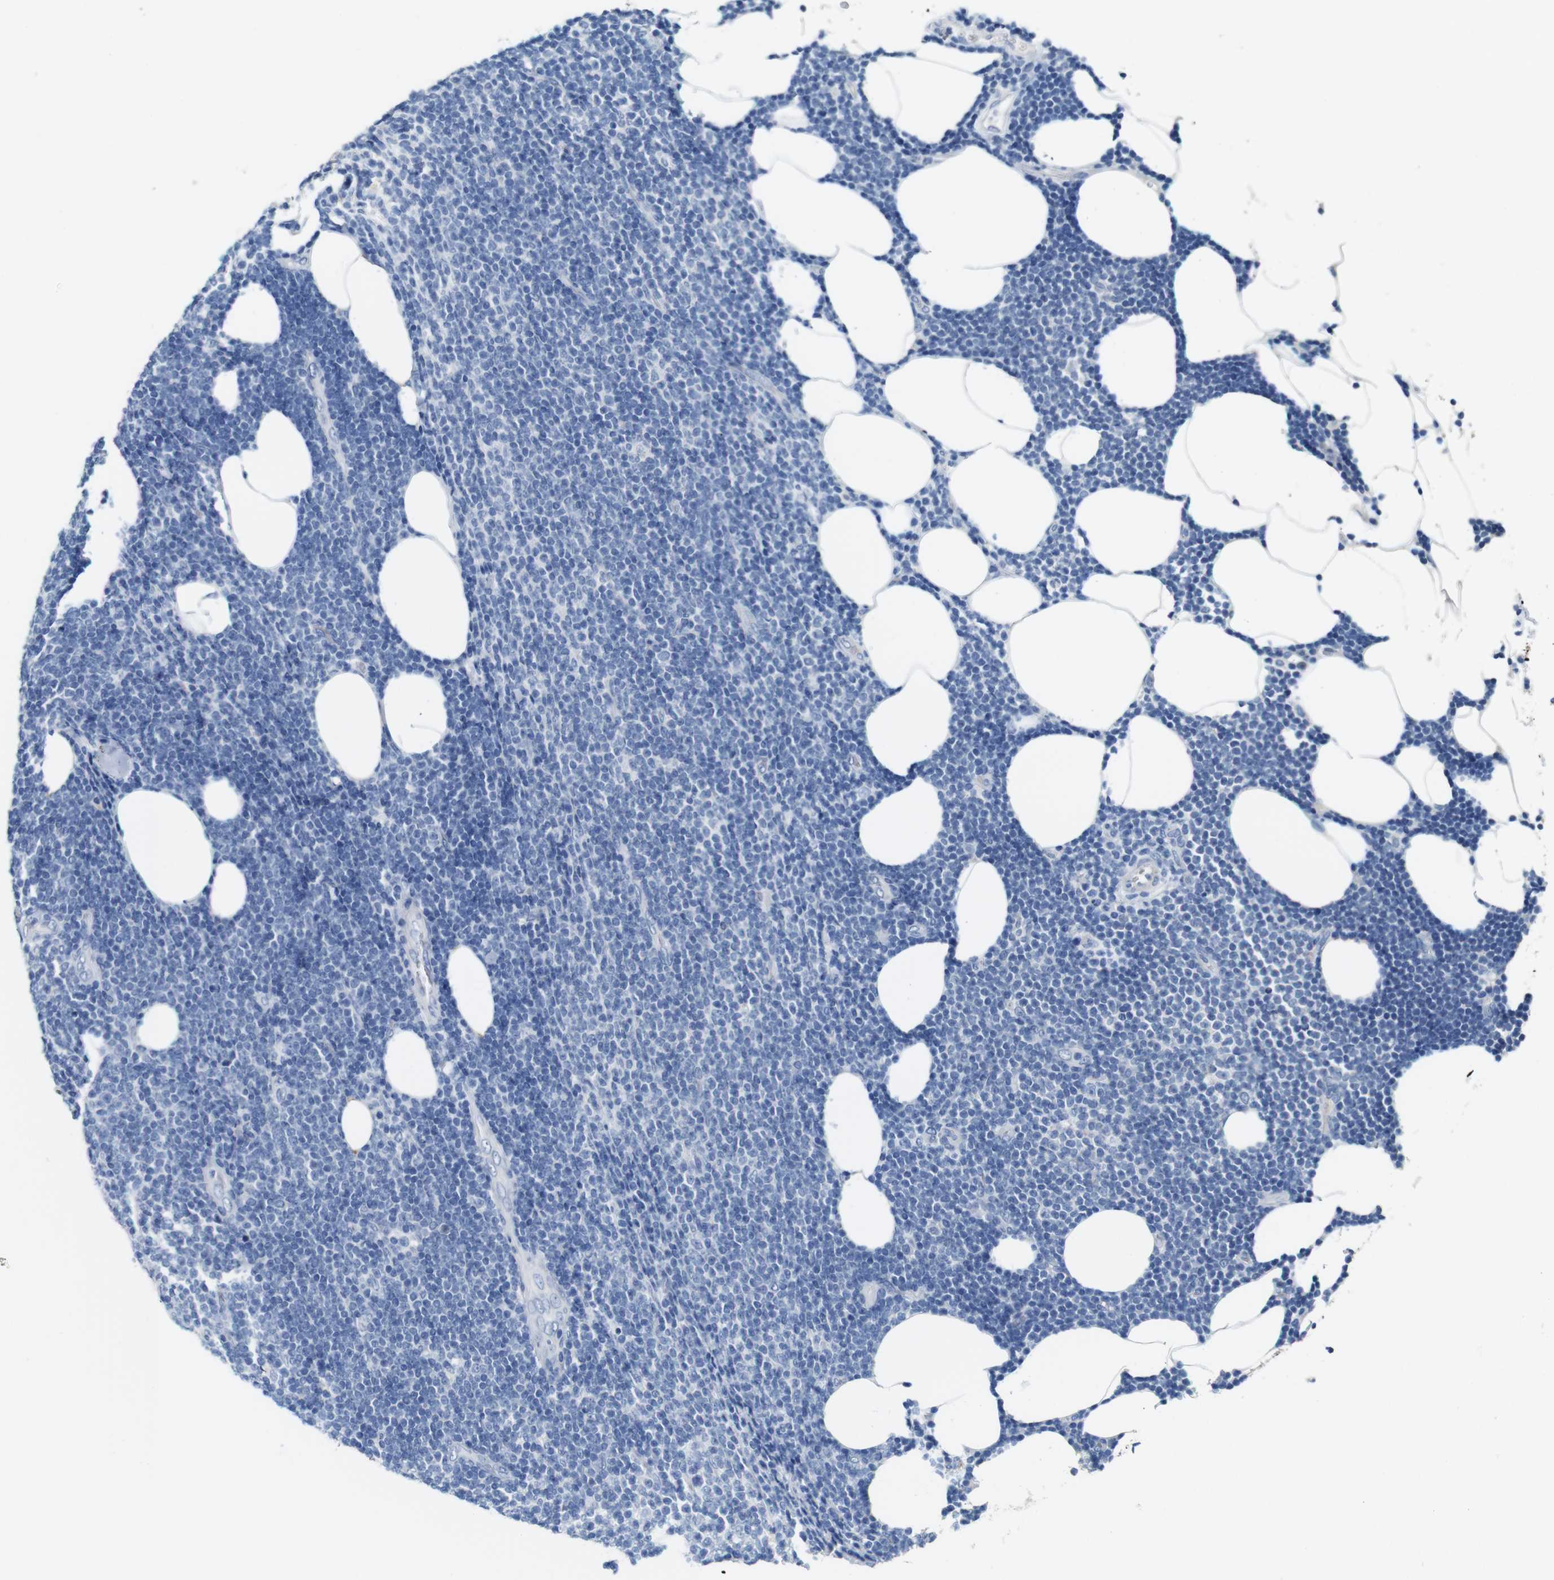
{"staining": {"intensity": "negative", "quantity": "none", "location": "none"}, "tissue": "lymphoma", "cell_type": "Tumor cells", "image_type": "cancer", "snomed": [{"axis": "morphology", "description": "Malignant lymphoma, non-Hodgkin's type, Low grade"}, {"axis": "topography", "description": "Lymph node"}], "caption": "This is an IHC photomicrograph of human lymphoma. There is no expression in tumor cells.", "gene": "IGSF8", "patient": {"sex": "male", "age": 66}}